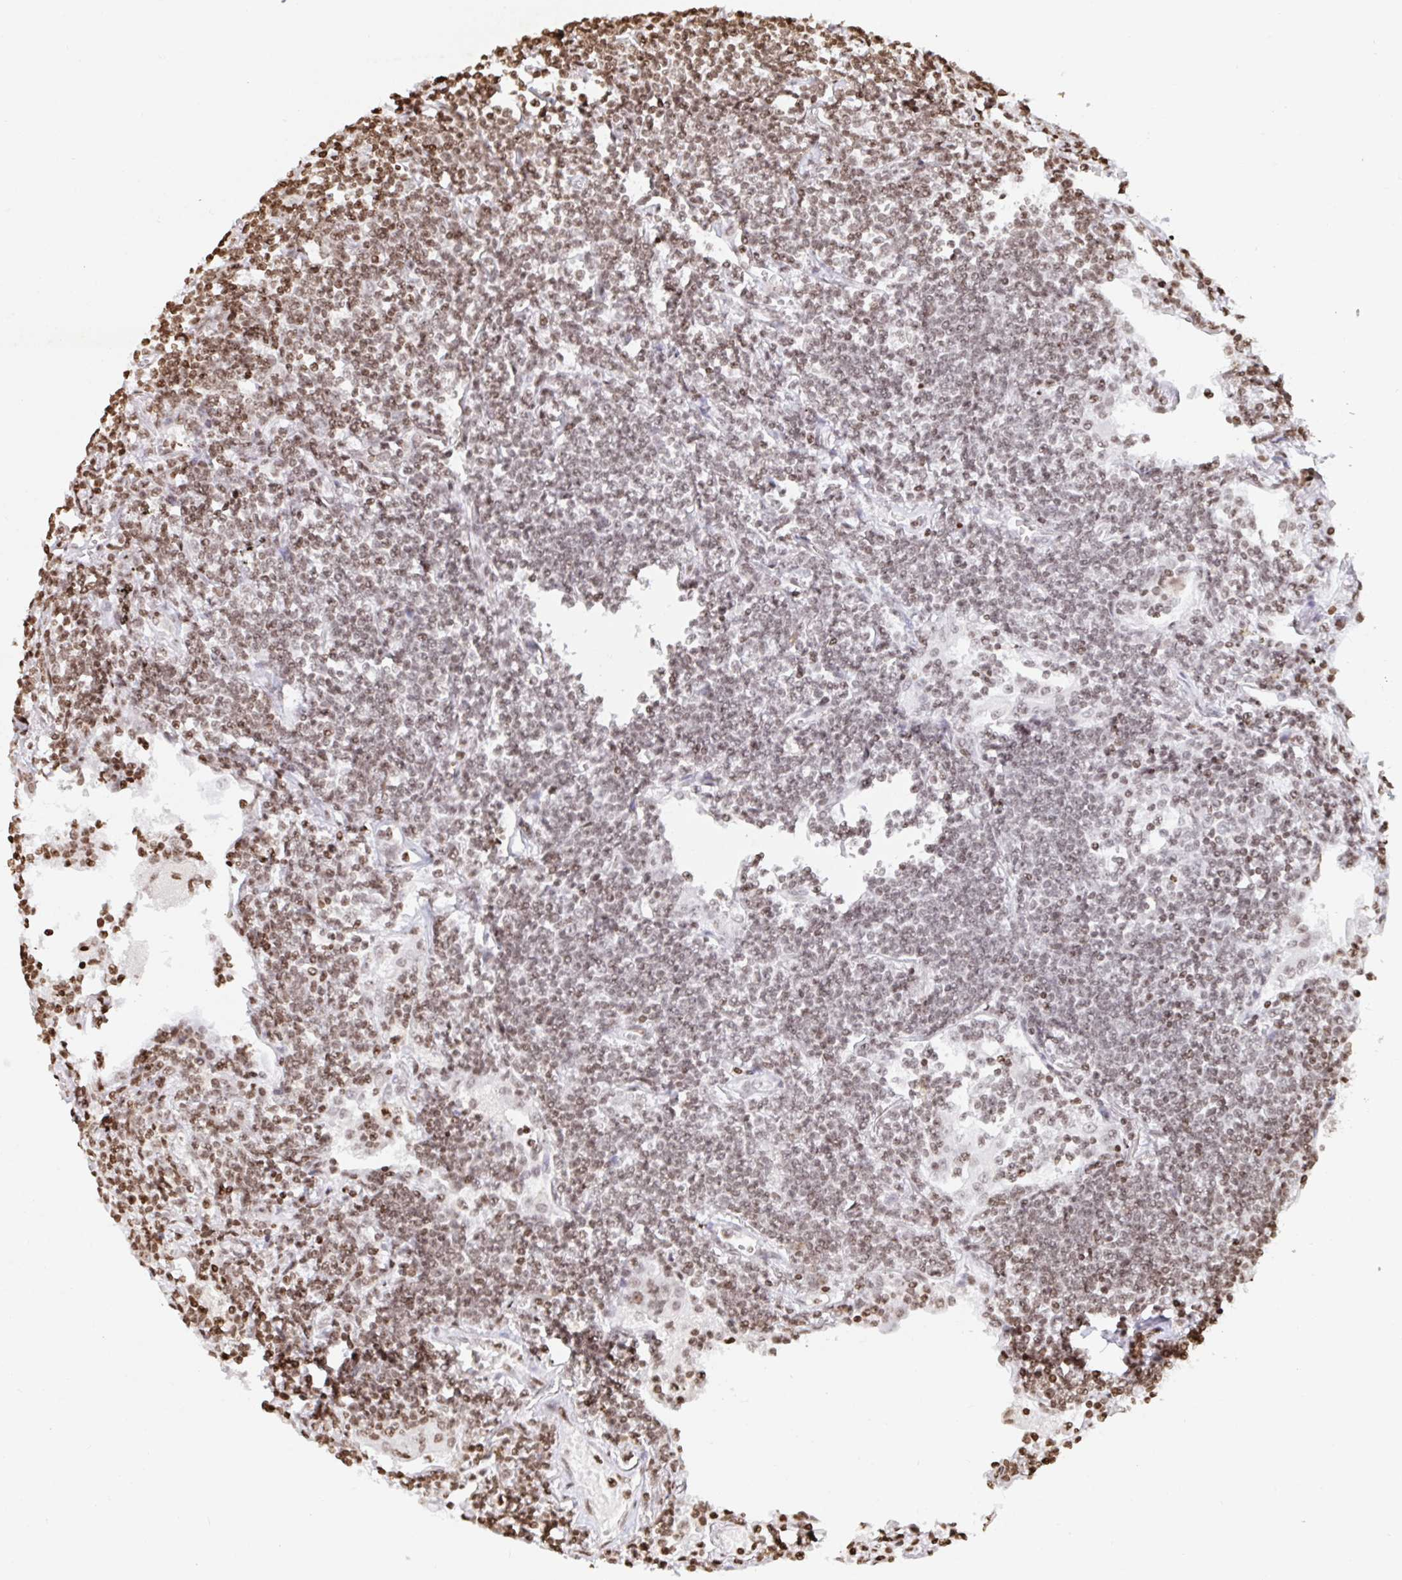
{"staining": {"intensity": "moderate", "quantity": "25%-75%", "location": "nuclear"}, "tissue": "lymphoma", "cell_type": "Tumor cells", "image_type": "cancer", "snomed": [{"axis": "morphology", "description": "Malignant lymphoma, non-Hodgkin's type, Low grade"}, {"axis": "topography", "description": "Lung"}], "caption": "A brown stain shows moderate nuclear positivity of a protein in low-grade malignant lymphoma, non-Hodgkin's type tumor cells.", "gene": "H2BC5", "patient": {"sex": "female", "age": 71}}